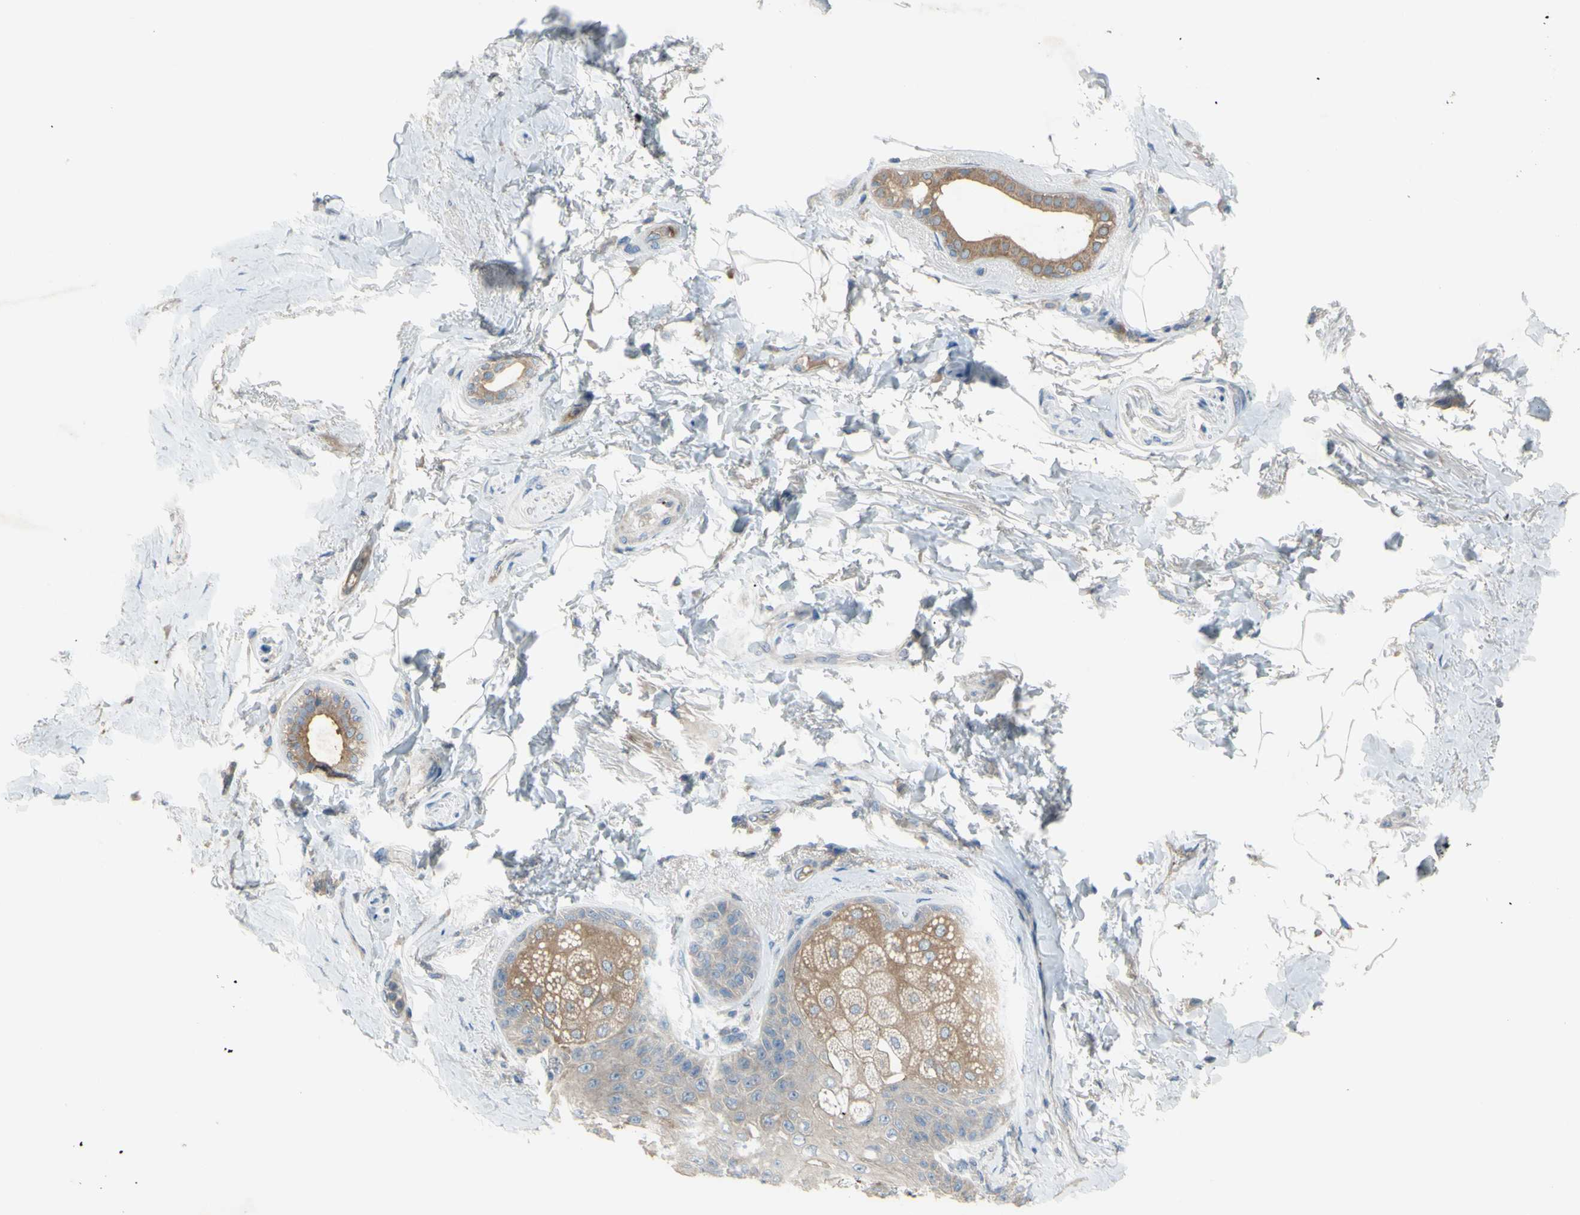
{"staining": {"intensity": "moderate", "quantity": "25%-75%", "location": "cytoplasmic/membranous"}, "tissue": "skin", "cell_type": "Epidermal cells", "image_type": "normal", "snomed": [{"axis": "morphology", "description": "Normal tissue, NOS"}, {"axis": "topography", "description": "Anal"}], "caption": "Immunohistochemical staining of normal human skin reveals medium levels of moderate cytoplasmic/membranous expression in approximately 25%-75% of epidermal cells.", "gene": "ATRN", "patient": {"sex": "male", "age": 69}}